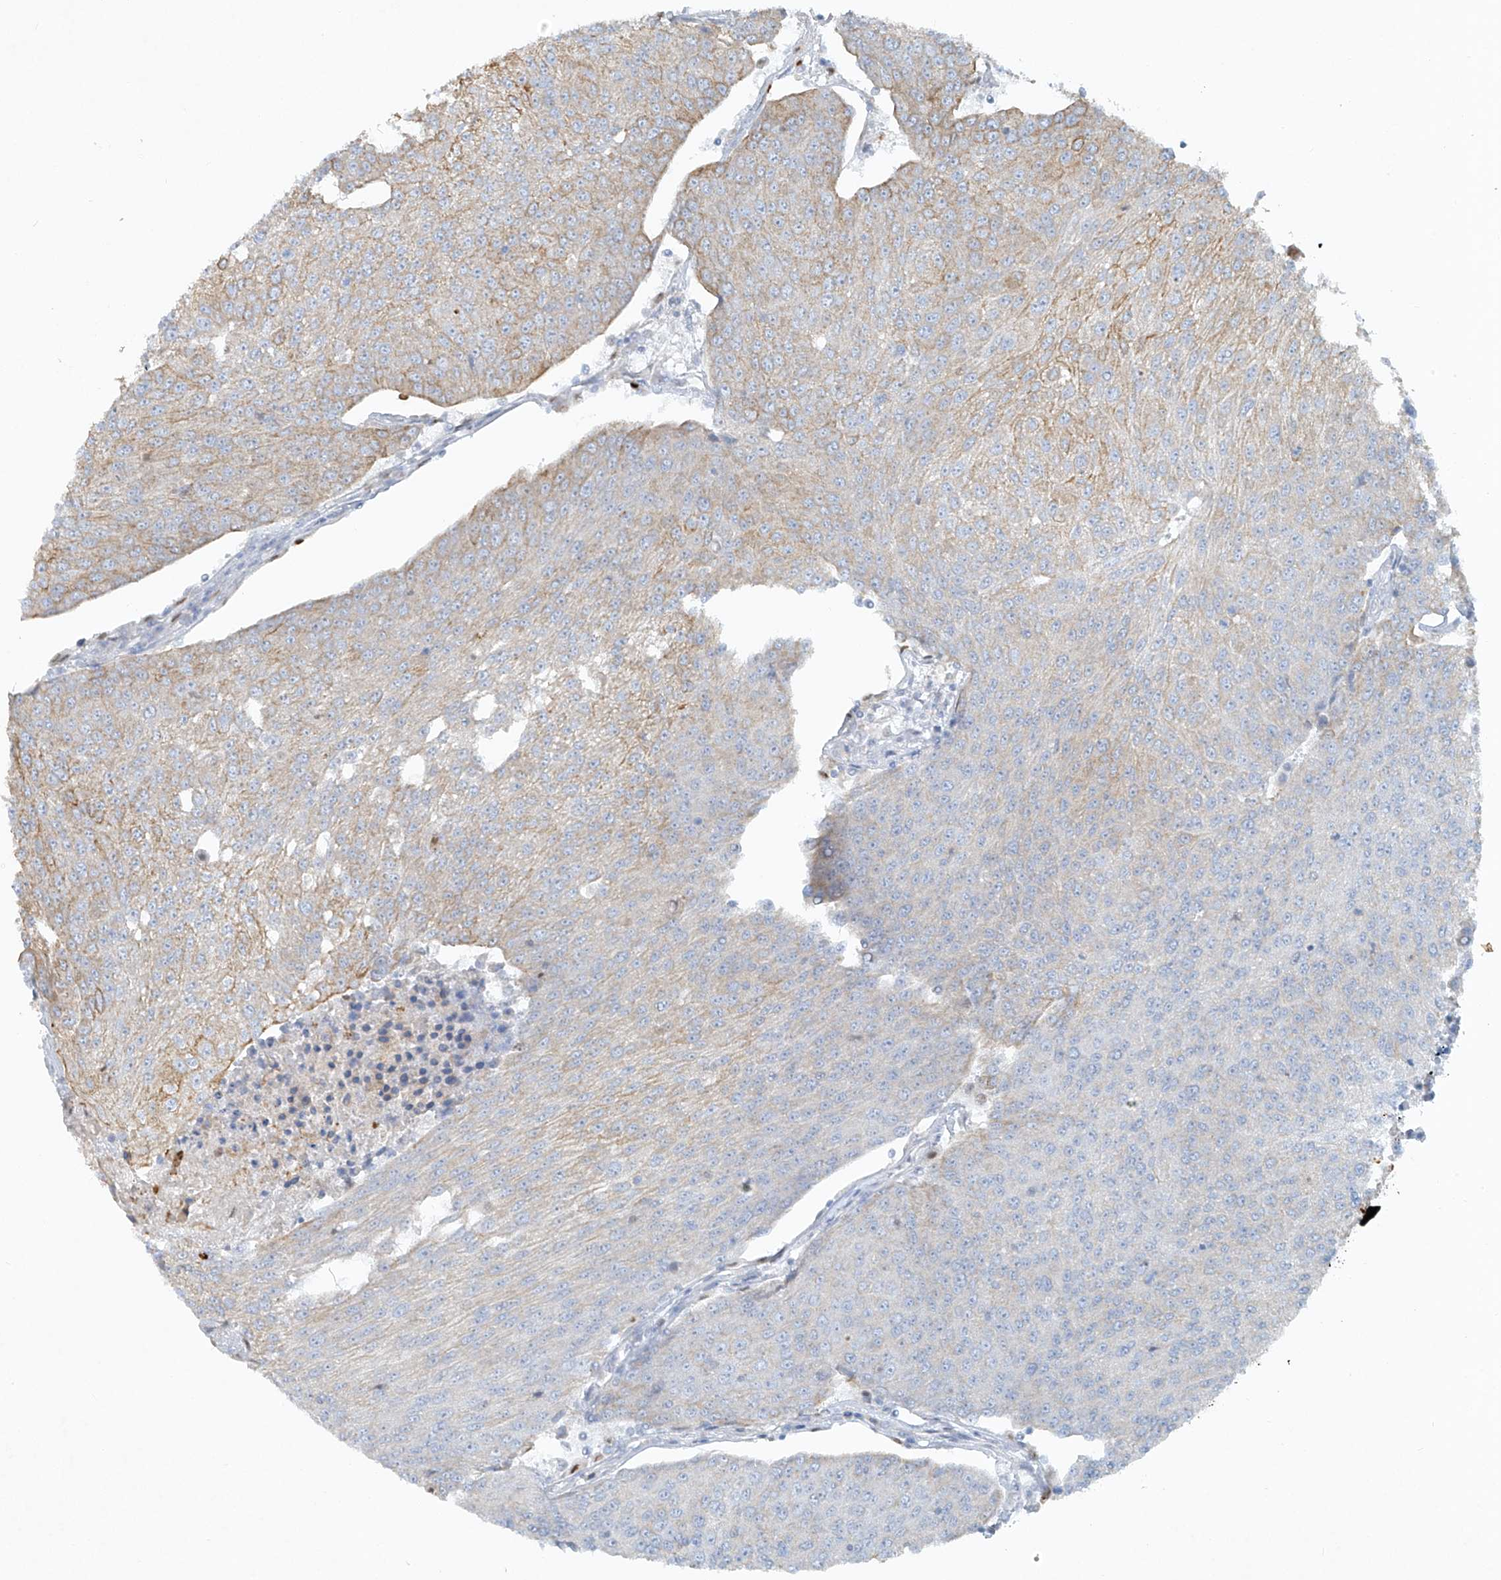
{"staining": {"intensity": "moderate", "quantity": "25%-75%", "location": "cytoplasmic/membranous"}, "tissue": "urothelial cancer", "cell_type": "Tumor cells", "image_type": "cancer", "snomed": [{"axis": "morphology", "description": "Urothelial carcinoma, High grade"}, {"axis": "topography", "description": "Urinary bladder"}], "caption": "Moderate cytoplasmic/membranous positivity is appreciated in about 25%-75% of tumor cells in urothelial cancer.", "gene": "TUBE1", "patient": {"sex": "female", "age": 85}}